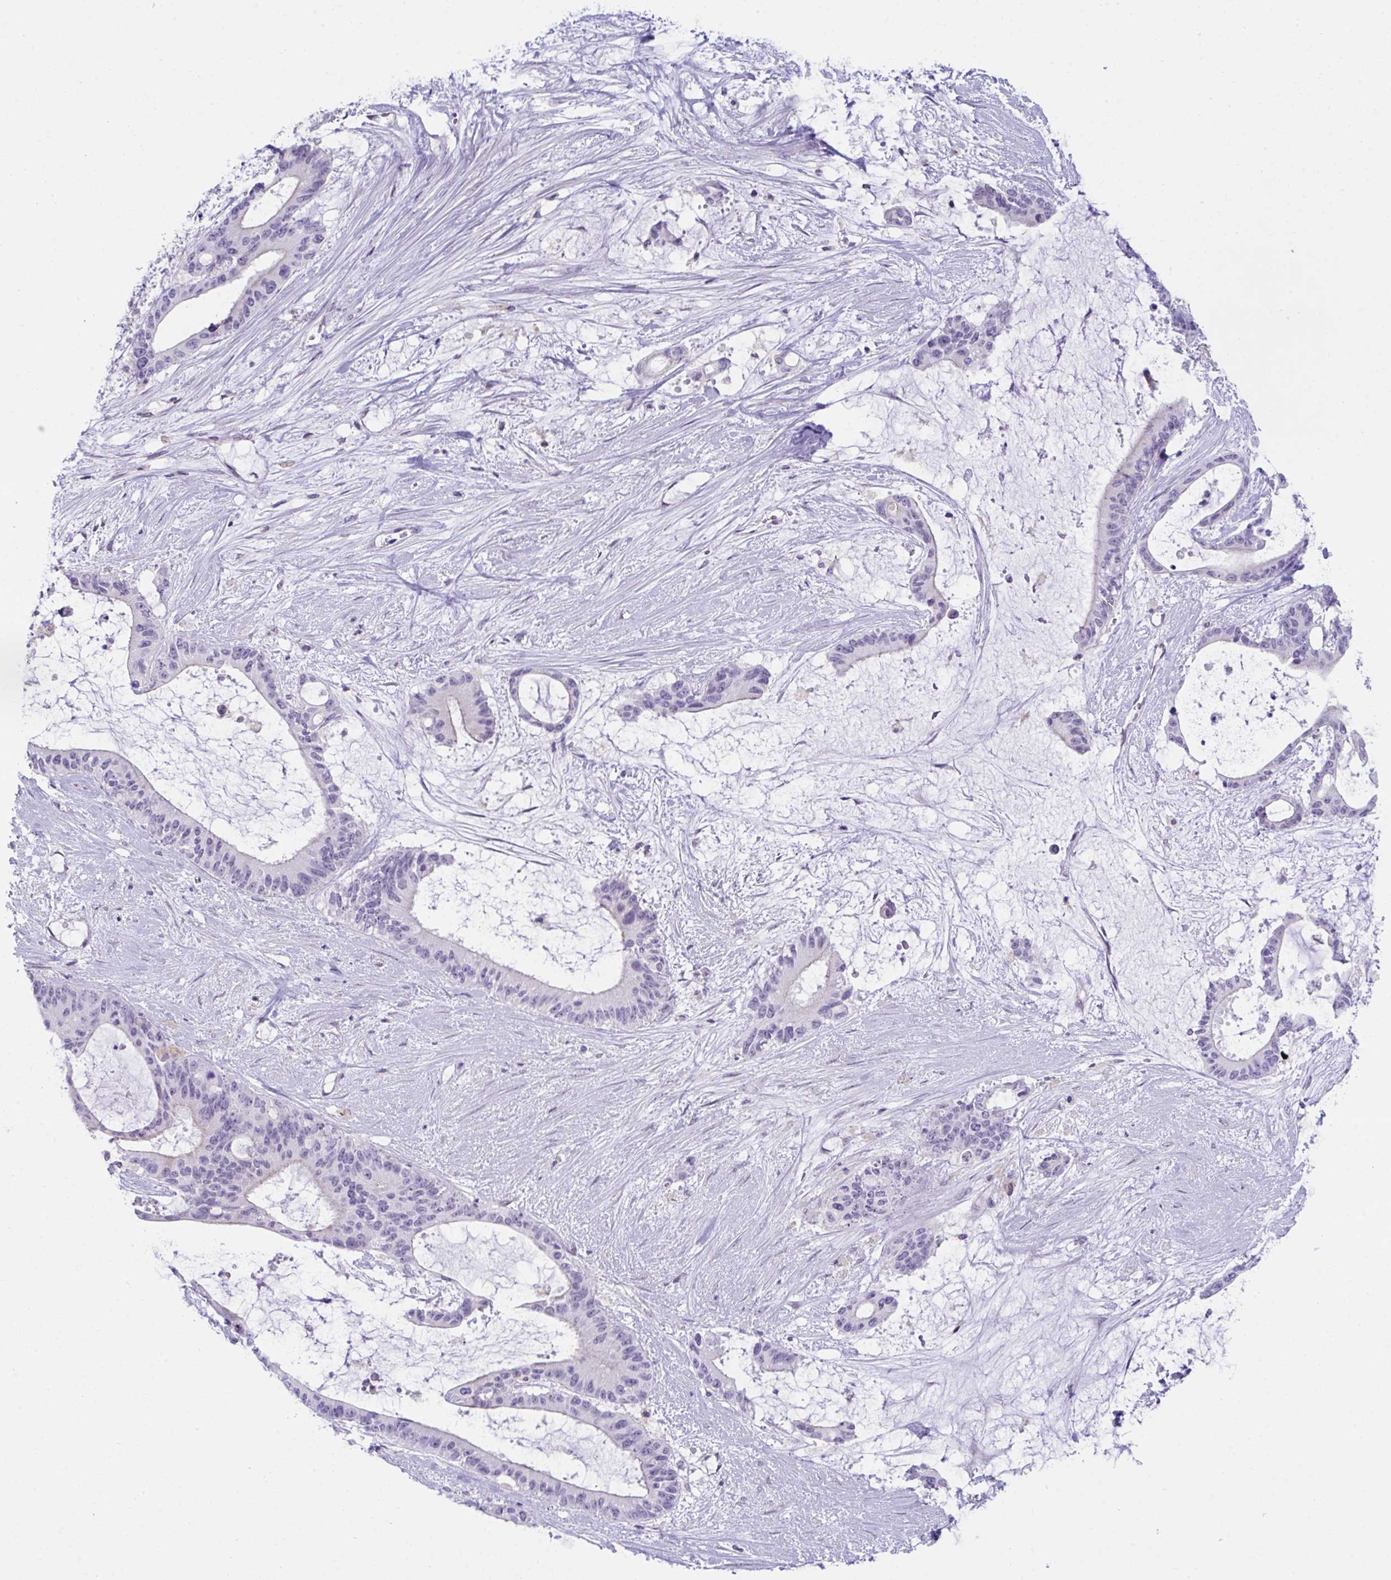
{"staining": {"intensity": "negative", "quantity": "none", "location": "none"}, "tissue": "liver cancer", "cell_type": "Tumor cells", "image_type": "cancer", "snomed": [{"axis": "morphology", "description": "Normal tissue, NOS"}, {"axis": "morphology", "description": "Cholangiocarcinoma"}, {"axis": "topography", "description": "Liver"}, {"axis": "topography", "description": "Peripheral nerve tissue"}], "caption": "Immunohistochemistry of liver cancer (cholangiocarcinoma) reveals no expression in tumor cells.", "gene": "ATP6V0D2", "patient": {"sex": "female", "age": 73}}